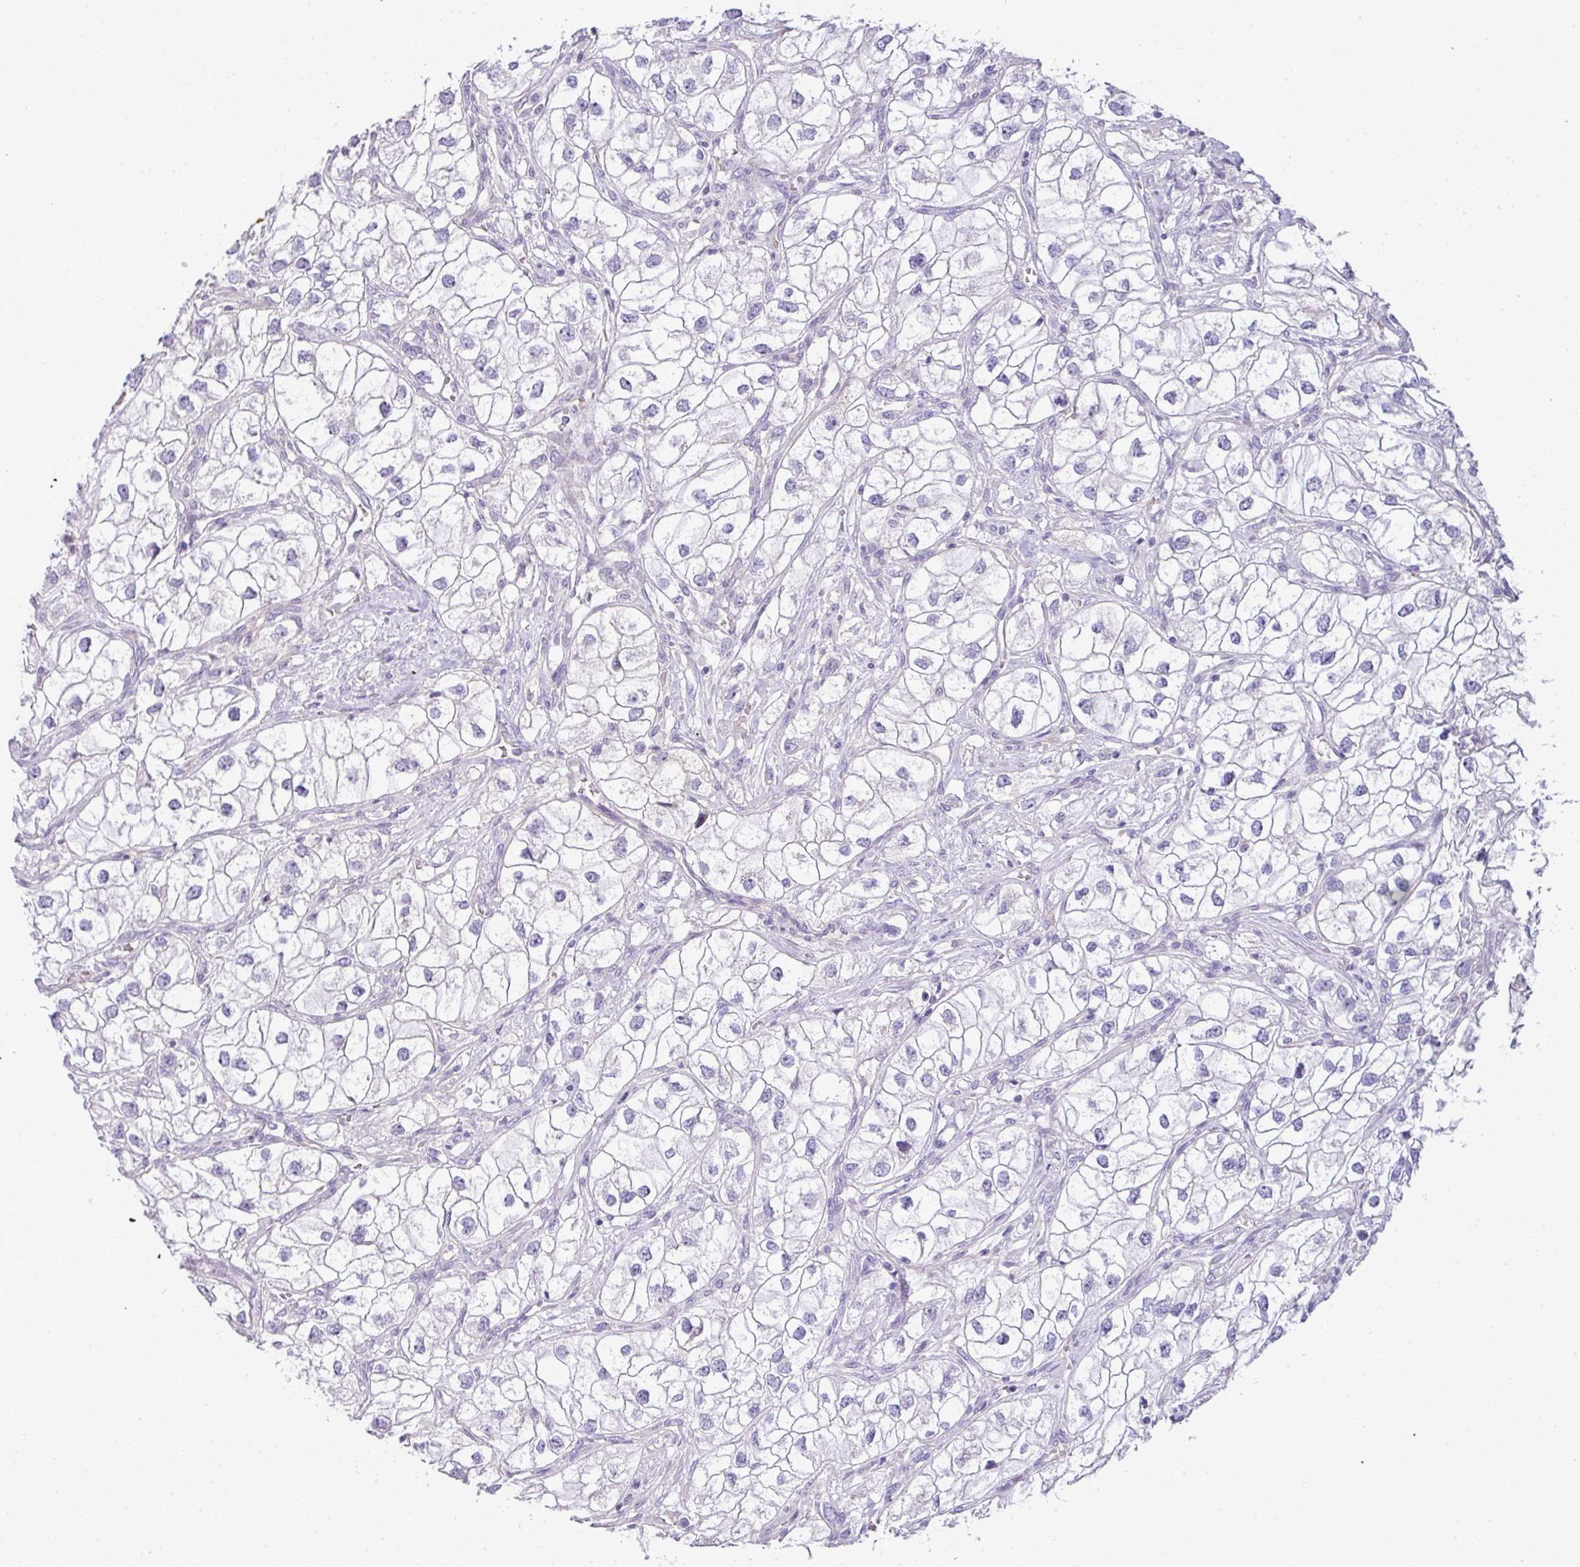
{"staining": {"intensity": "negative", "quantity": "none", "location": "none"}, "tissue": "renal cancer", "cell_type": "Tumor cells", "image_type": "cancer", "snomed": [{"axis": "morphology", "description": "Adenocarcinoma, NOS"}, {"axis": "topography", "description": "Kidney"}], "caption": "Image shows no protein expression in tumor cells of renal cancer (adenocarcinoma) tissue.", "gene": "PIK3R5", "patient": {"sex": "male", "age": 59}}